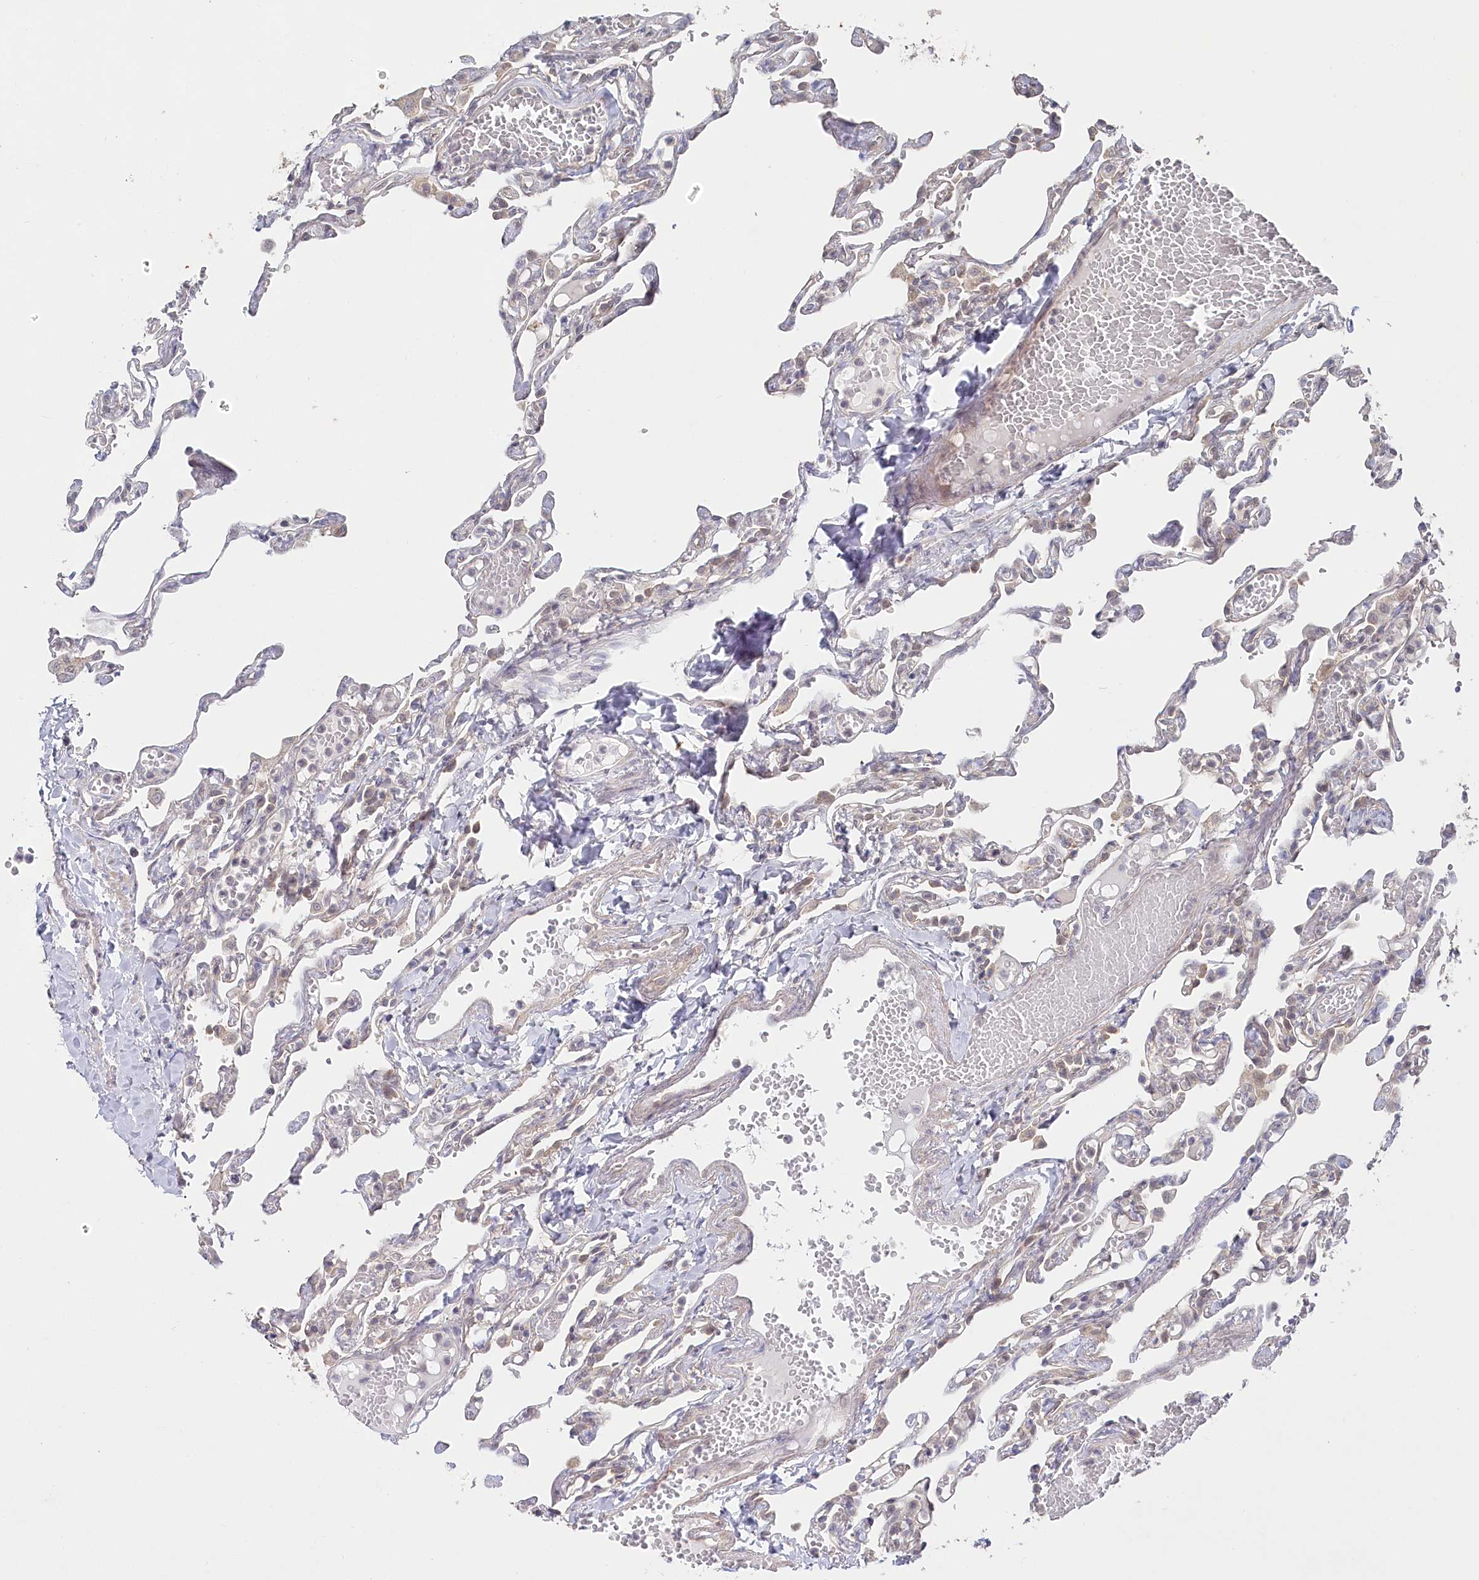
{"staining": {"intensity": "negative", "quantity": "none", "location": "none"}, "tissue": "lung", "cell_type": "Alveolar cells", "image_type": "normal", "snomed": [{"axis": "morphology", "description": "Normal tissue, NOS"}, {"axis": "topography", "description": "Lung"}], "caption": "The image displays no significant expression in alveolar cells of lung. (Brightfield microscopy of DAB (3,3'-diaminobenzidine) immunohistochemistry (IHC) at high magnification).", "gene": "AAMDC", "patient": {"sex": "male", "age": 21}}